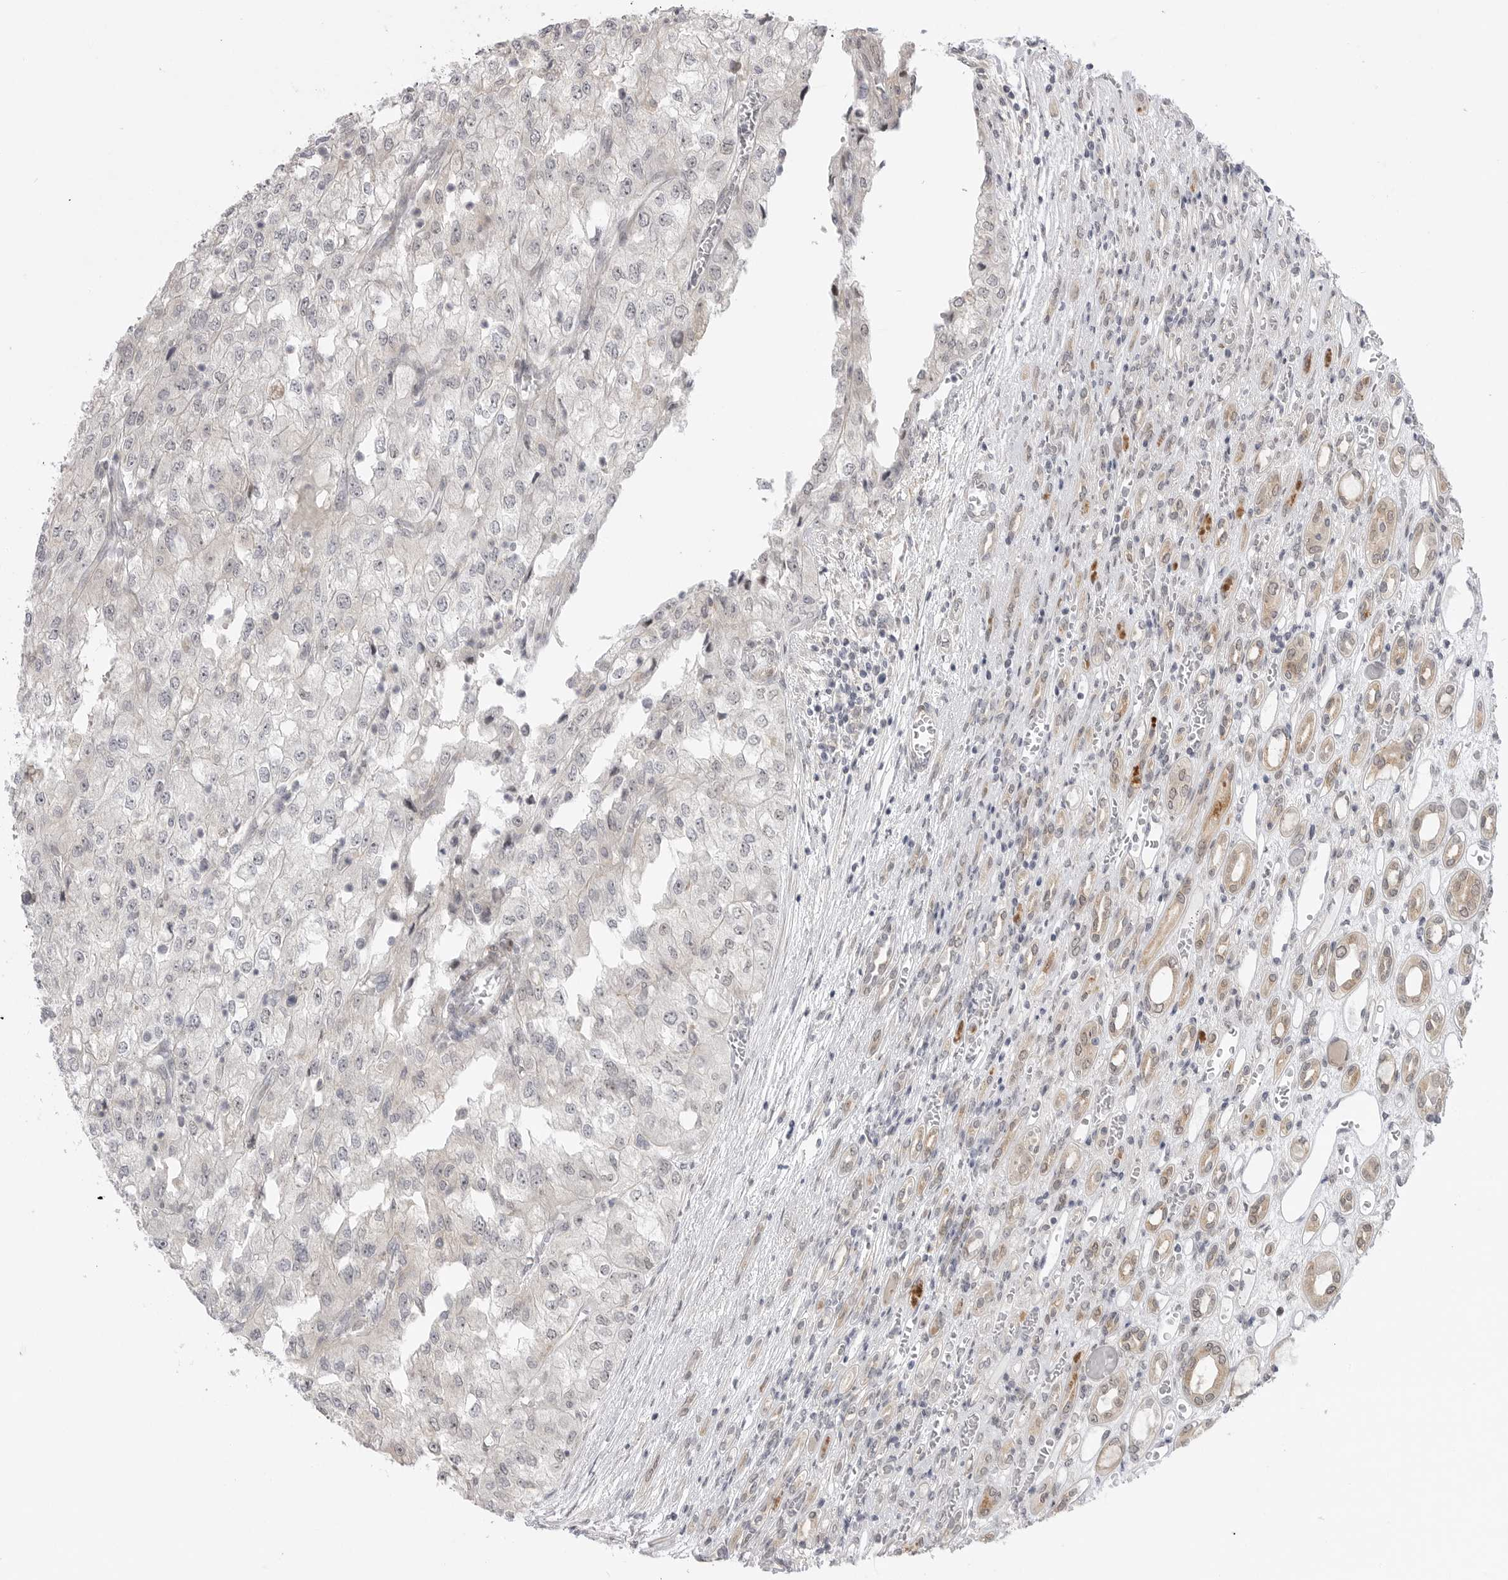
{"staining": {"intensity": "negative", "quantity": "none", "location": "none"}, "tissue": "renal cancer", "cell_type": "Tumor cells", "image_type": "cancer", "snomed": [{"axis": "morphology", "description": "Adenocarcinoma, NOS"}, {"axis": "topography", "description": "Kidney"}], "caption": "A high-resolution histopathology image shows immunohistochemistry (IHC) staining of renal cancer, which shows no significant positivity in tumor cells.", "gene": "GGT6", "patient": {"sex": "female", "age": 54}}